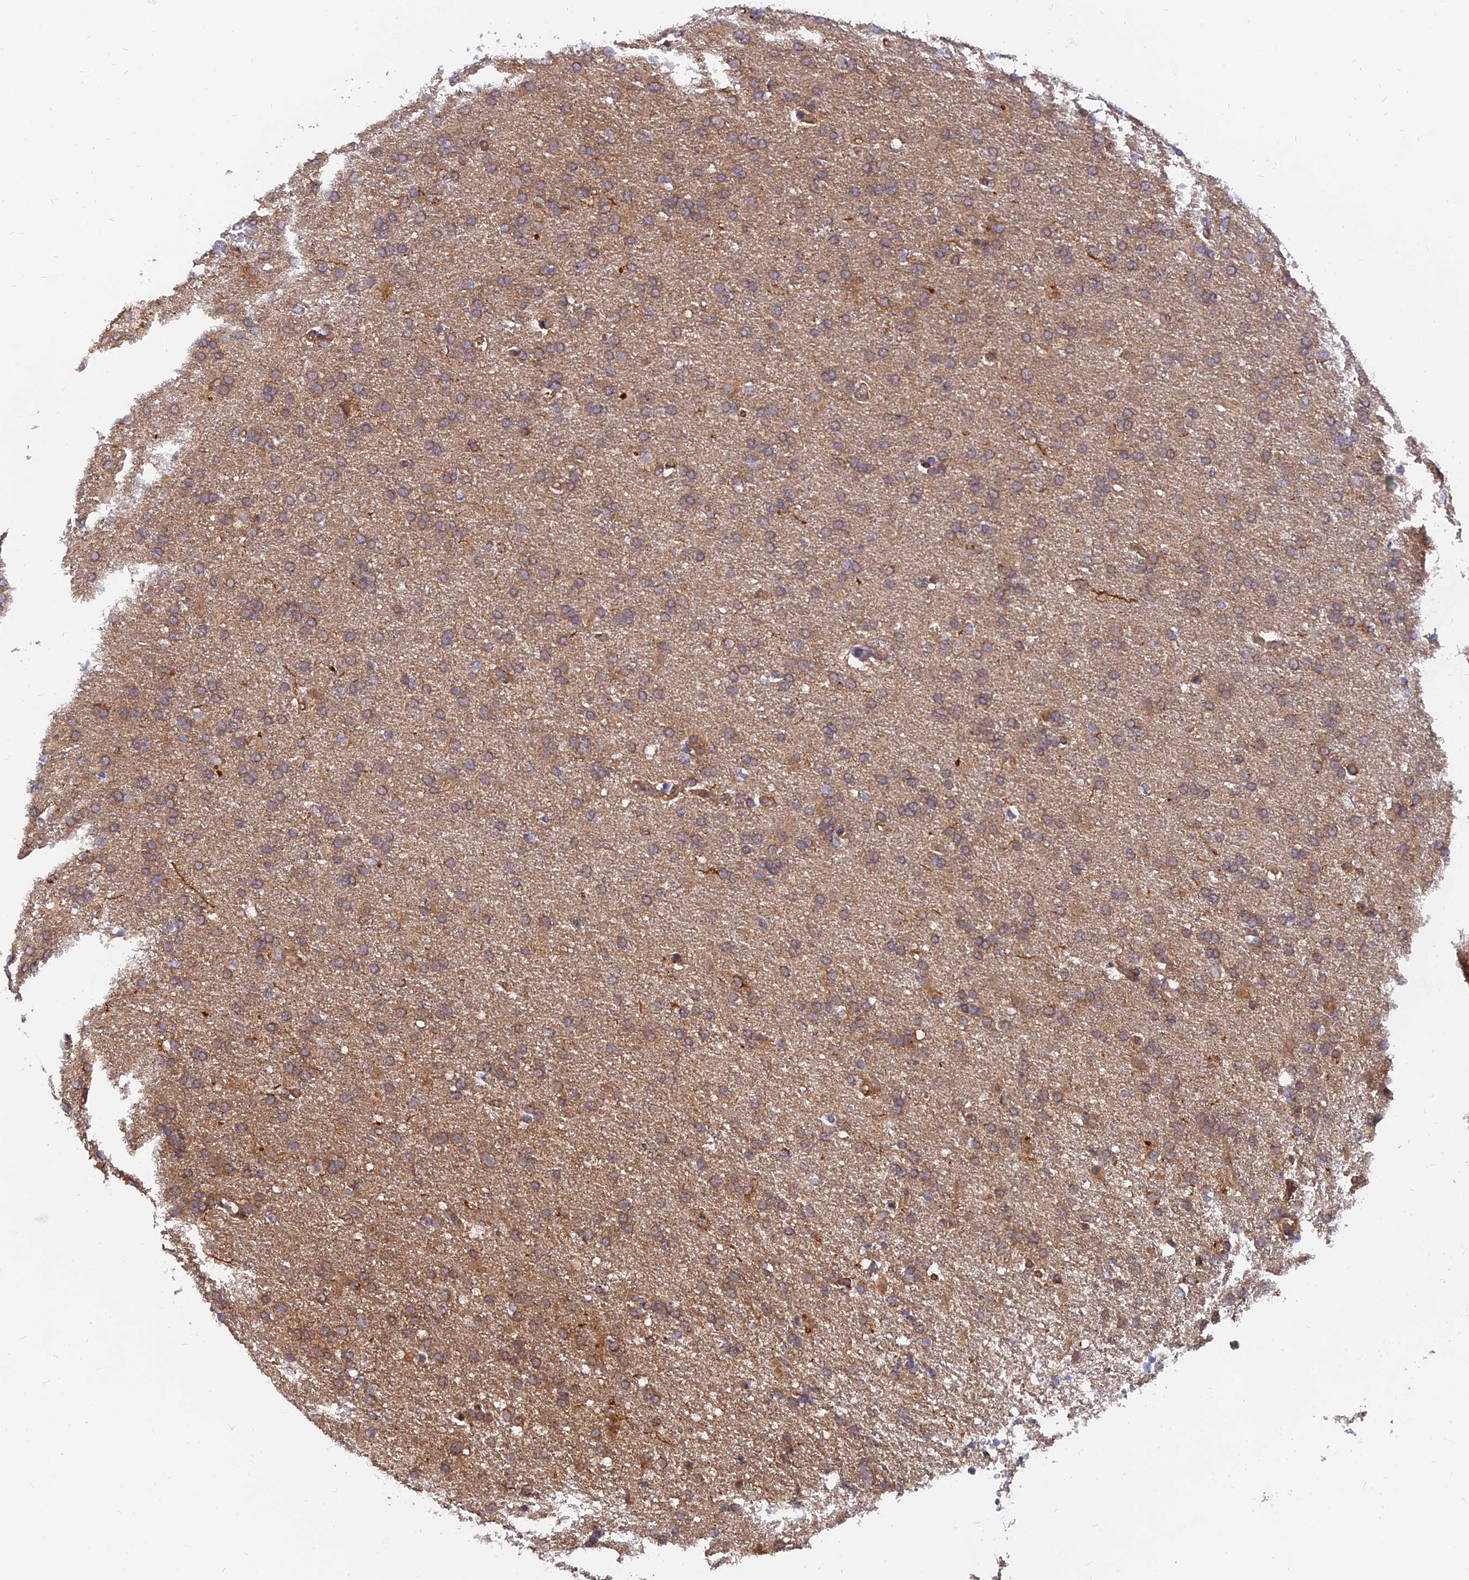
{"staining": {"intensity": "moderate", "quantity": ">75%", "location": "cytoplasmic/membranous"}, "tissue": "glioma", "cell_type": "Tumor cells", "image_type": "cancer", "snomed": [{"axis": "morphology", "description": "Glioma, malignant, High grade"}, {"axis": "topography", "description": "Brain"}], "caption": "Brown immunohistochemical staining in human glioma demonstrates moderate cytoplasmic/membranous positivity in approximately >75% of tumor cells. (Stains: DAB in brown, nuclei in blue, Microscopy: brightfield microscopy at high magnification).", "gene": "WDR41", "patient": {"sex": "male", "age": 72}}